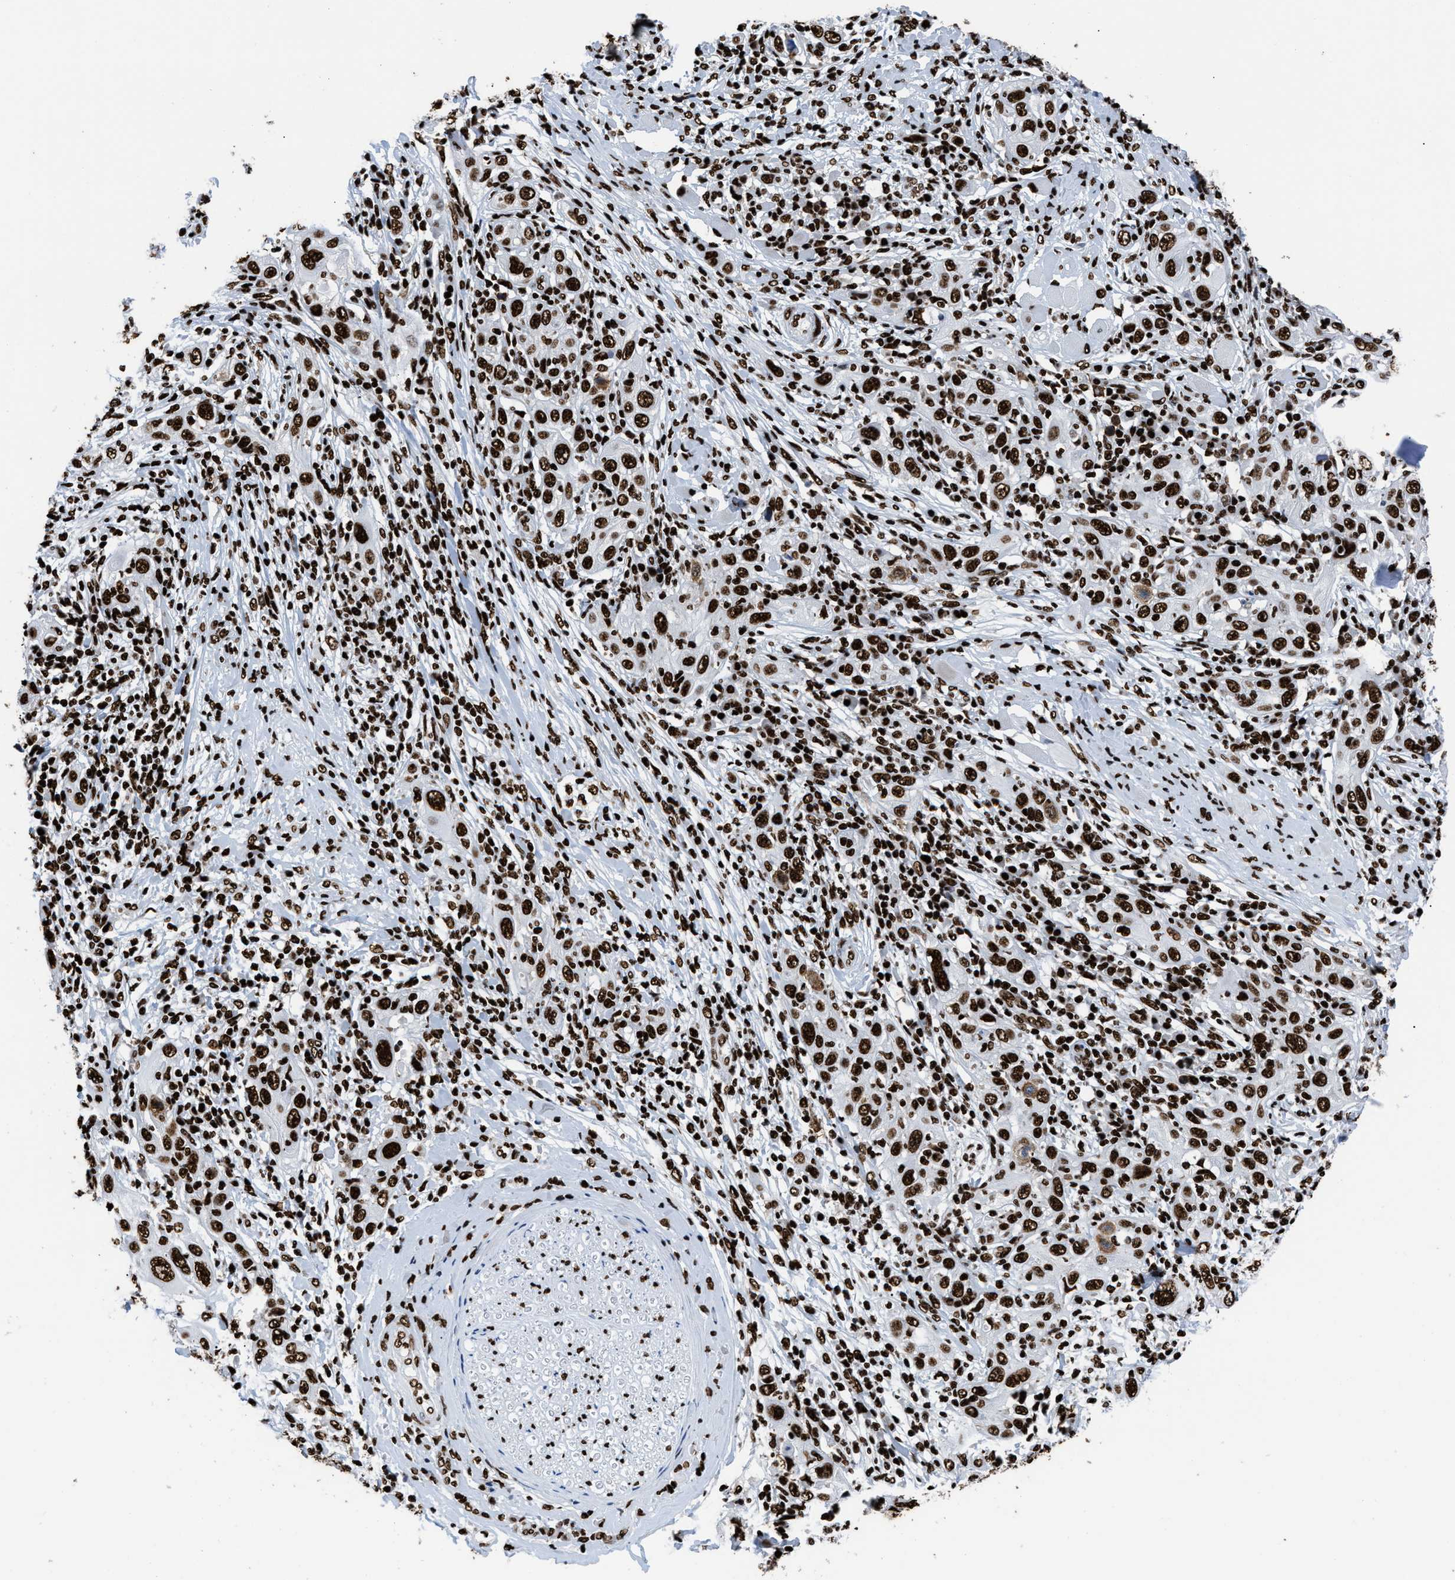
{"staining": {"intensity": "strong", "quantity": ">75%", "location": "nuclear"}, "tissue": "skin cancer", "cell_type": "Tumor cells", "image_type": "cancer", "snomed": [{"axis": "morphology", "description": "Squamous cell carcinoma, NOS"}, {"axis": "topography", "description": "Skin"}], "caption": "Skin cancer was stained to show a protein in brown. There is high levels of strong nuclear expression in approximately >75% of tumor cells. The protein of interest is stained brown, and the nuclei are stained in blue (DAB (3,3'-diaminobenzidine) IHC with brightfield microscopy, high magnification).", "gene": "HNRNPM", "patient": {"sex": "female", "age": 88}}